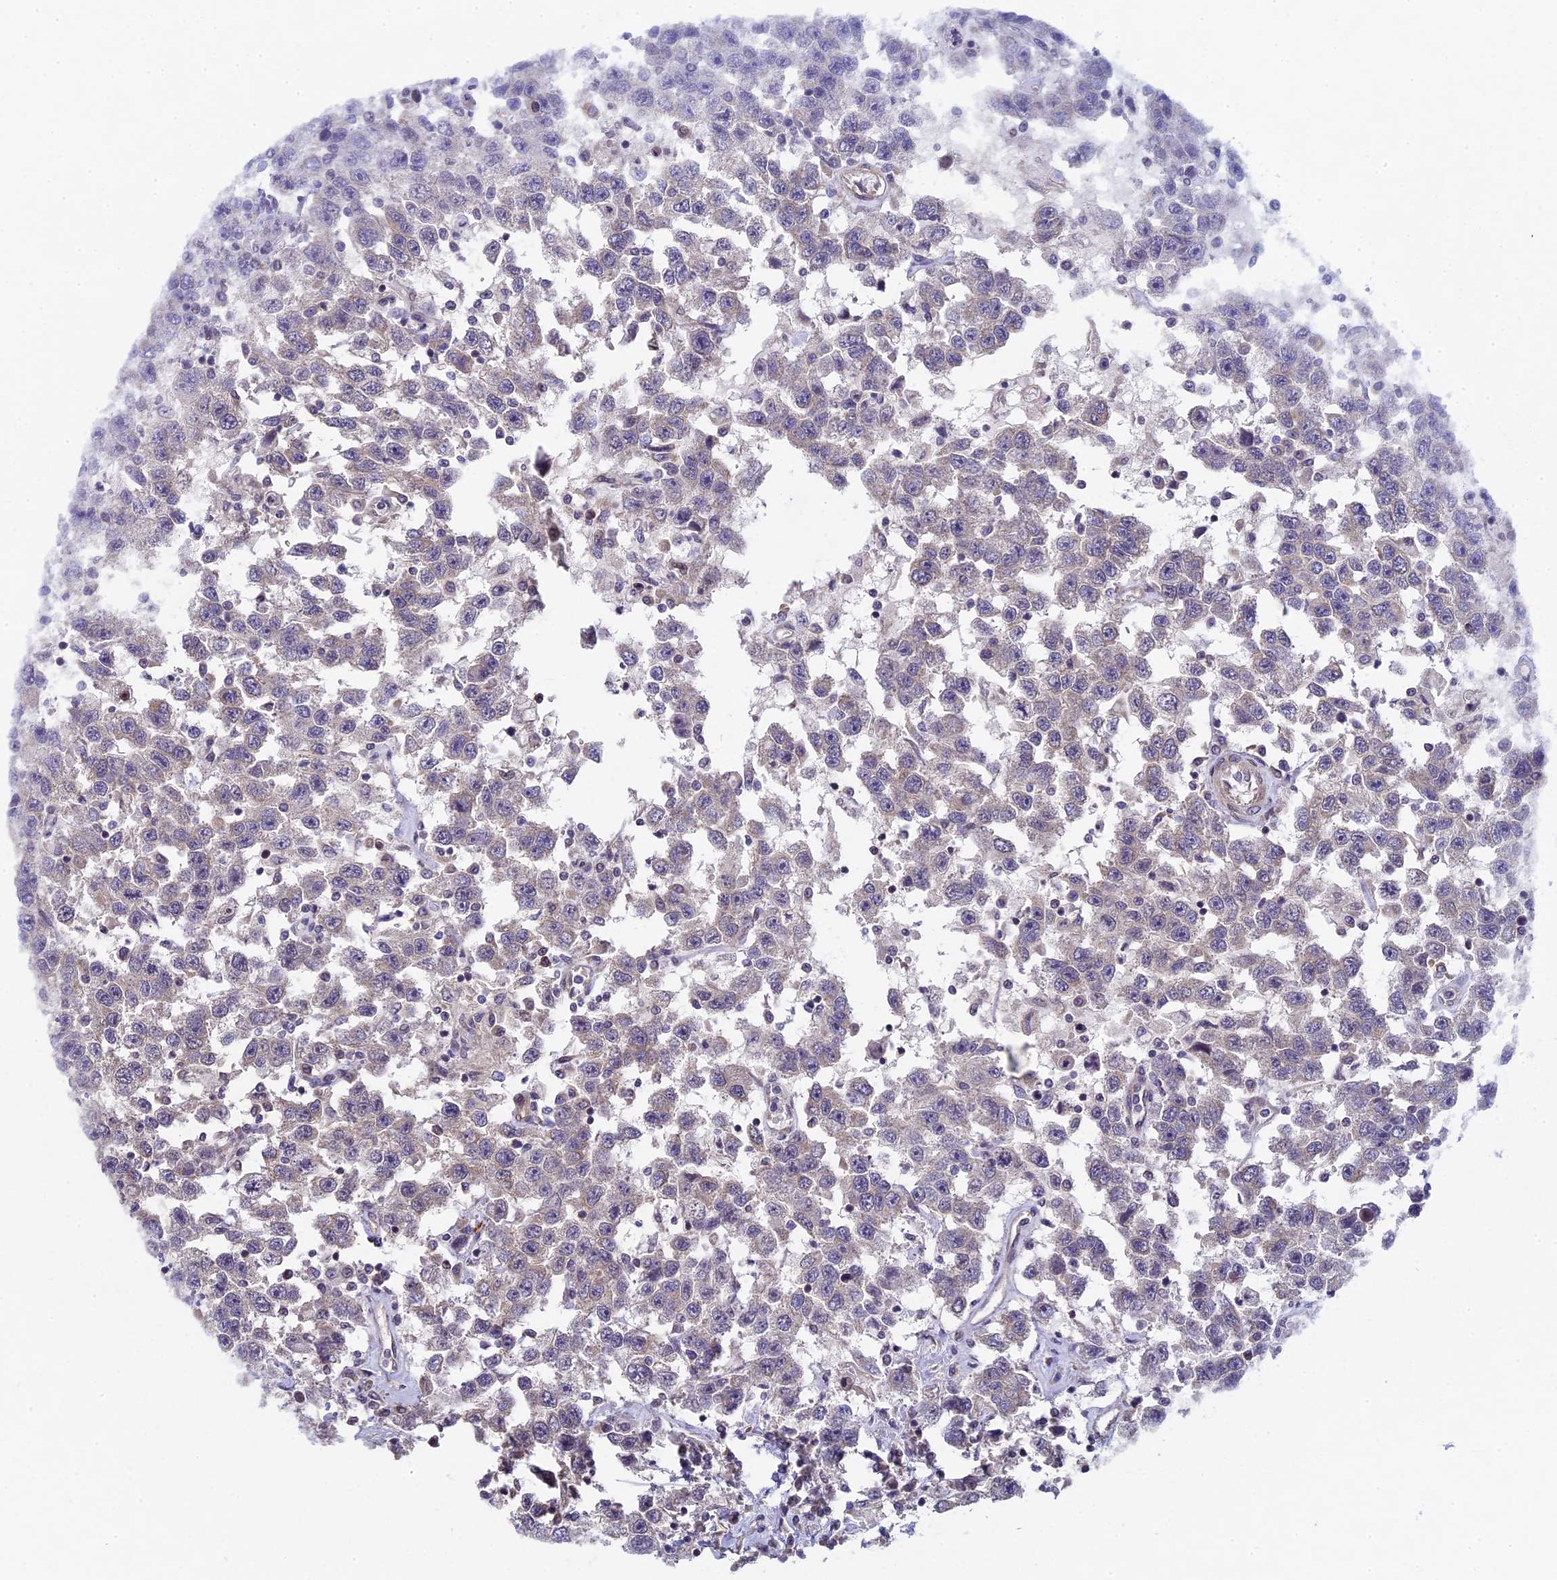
{"staining": {"intensity": "negative", "quantity": "none", "location": "none"}, "tissue": "testis cancer", "cell_type": "Tumor cells", "image_type": "cancer", "snomed": [{"axis": "morphology", "description": "Seminoma, NOS"}, {"axis": "topography", "description": "Testis"}], "caption": "DAB immunohistochemical staining of human testis cancer displays no significant expression in tumor cells. (DAB immunohistochemistry (IHC) visualized using brightfield microscopy, high magnification).", "gene": "DIXDC1", "patient": {"sex": "male", "age": 41}}